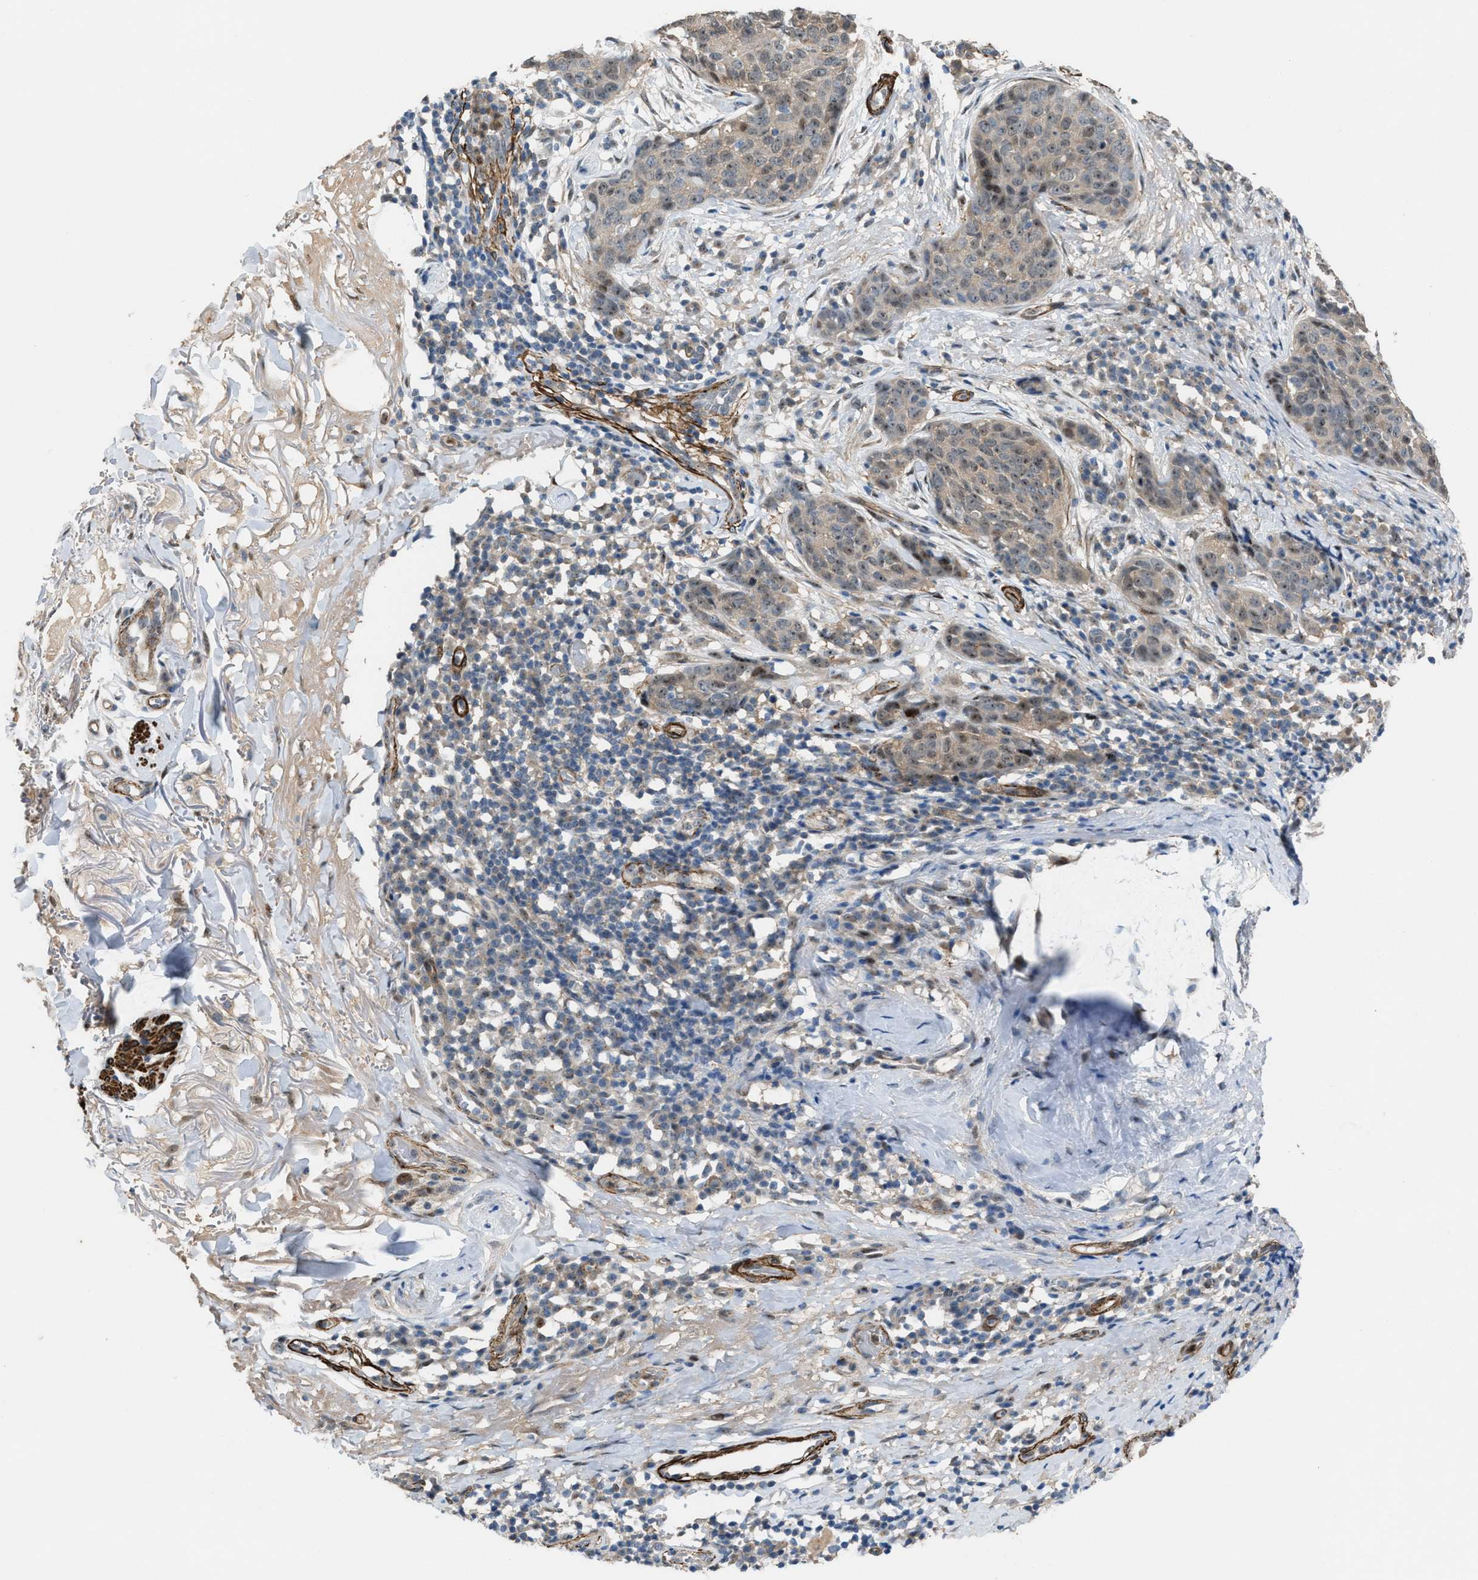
{"staining": {"intensity": "weak", "quantity": "25%-75%", "location": "cytoplasmic/membranous,nuclear"}, "tissue": "skin cancer", "cell_type": "Tumor cells", "image_type": "cancer", "snomed": [{"axis": "morphology", "description": "Squamous cell carcinoma in situ, NOS"}, {"axis": "morphology", "description": "Squamous cell carcinoma, NOS"}, {"axis": "topography", "description": "Skin"}], "caption": "DAB (3,3'-diaminobenzidine) immunohistochemical staining of skin cancer (squamous cell carcinoma in situ) shows weak cytoplasmic/membranous and nuclear protein staining in approximately 25%-75% of tumor cells. (DAB (3,3'-diaminobenzidine) IHC, brown staining for protein, blue staining for nuclei).", "gene": "NQO2", "patient": {"sex": "male", "age": 93}}